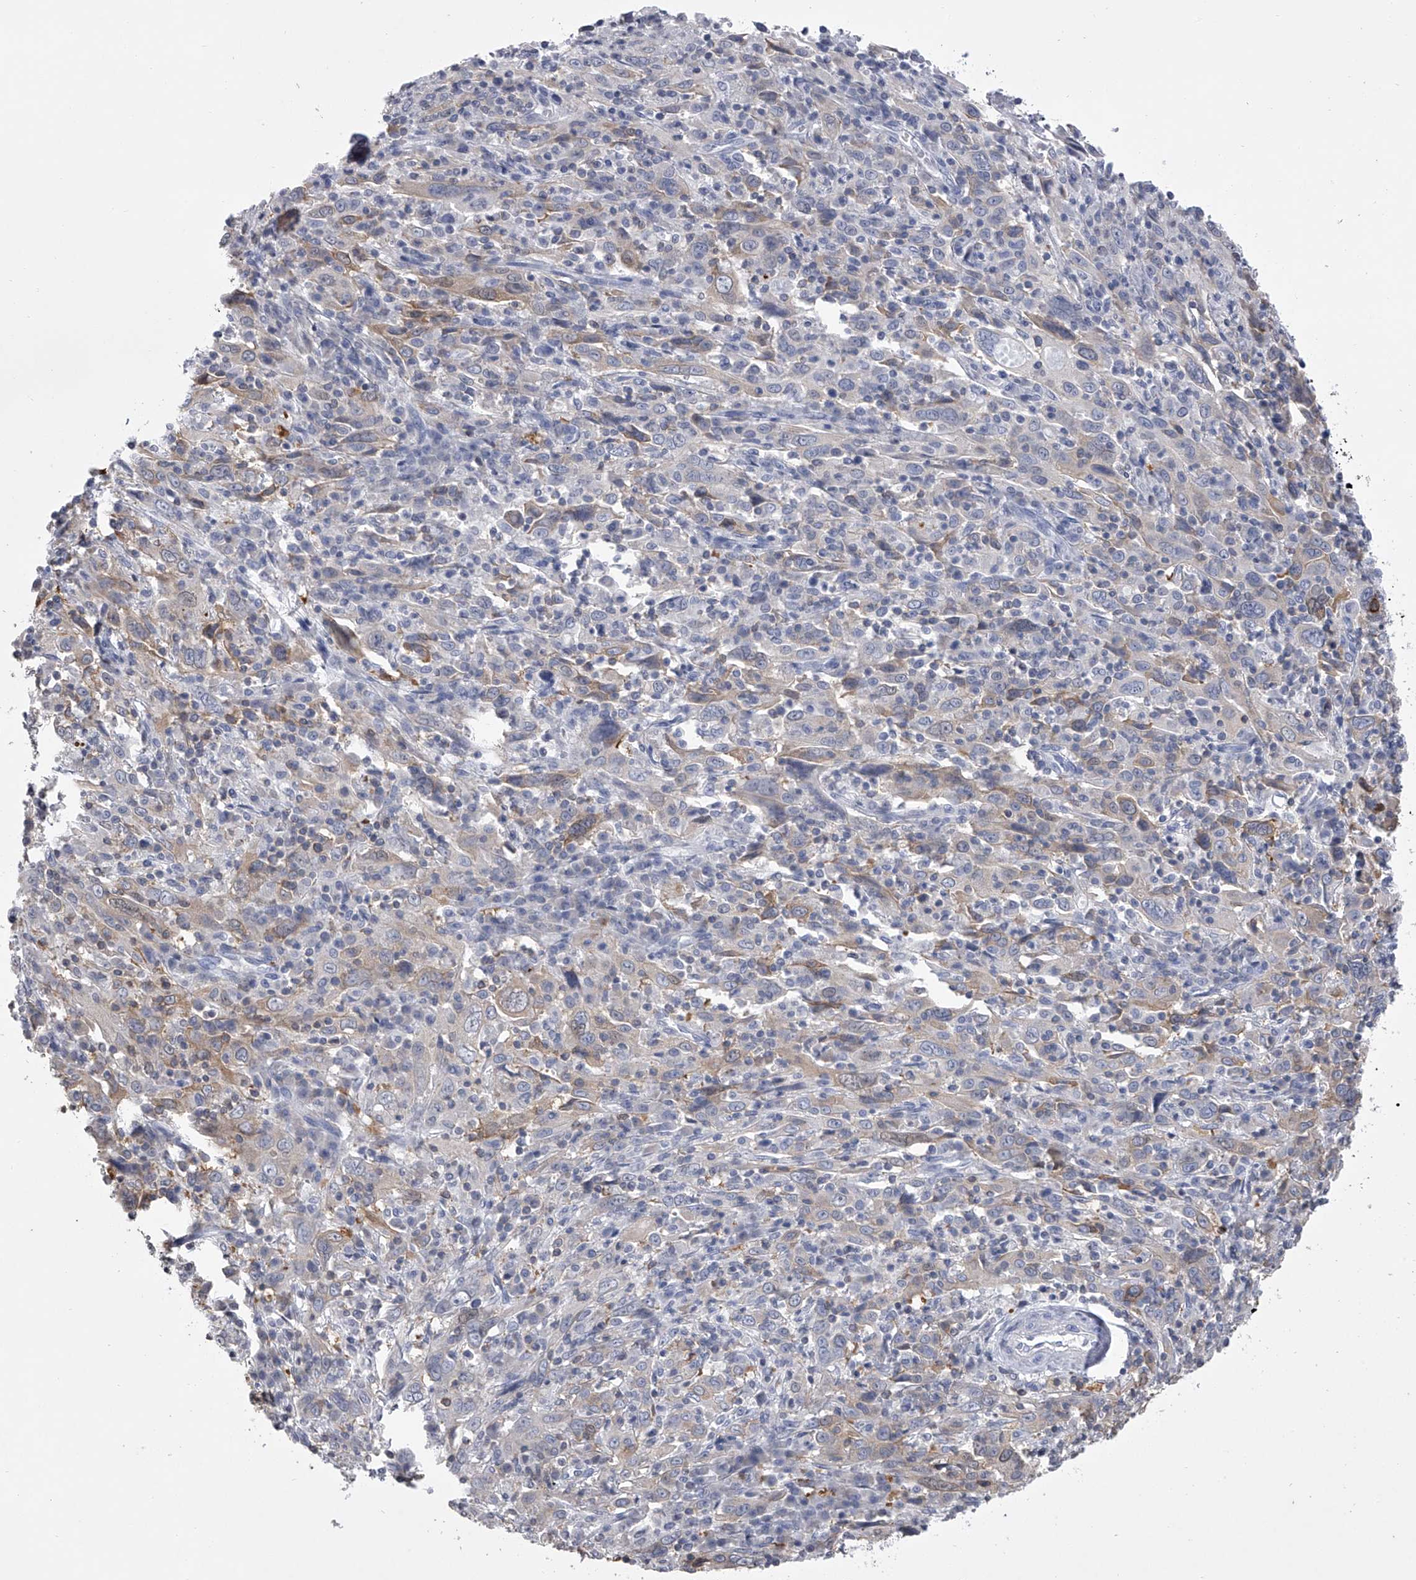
{"staining": {"intensity": "weak", "quantity": "<25%", "location": "cytoplasmic/membranous"}, "tissue": "cervical cancer", "cell_type": "Tumor cells", "image_type": "cancer", "snomed": [{"axis": "morphology", "description": "Squamous cell carcinoma, NOS"}, {"axis": "topography", "description": "Cervix"}], "caption": "Tumor cells show no significant positivity in cervical squamous cell carcinoma.", "gene": "TASP1", "patient": {"sex": "female", "age": 46}}